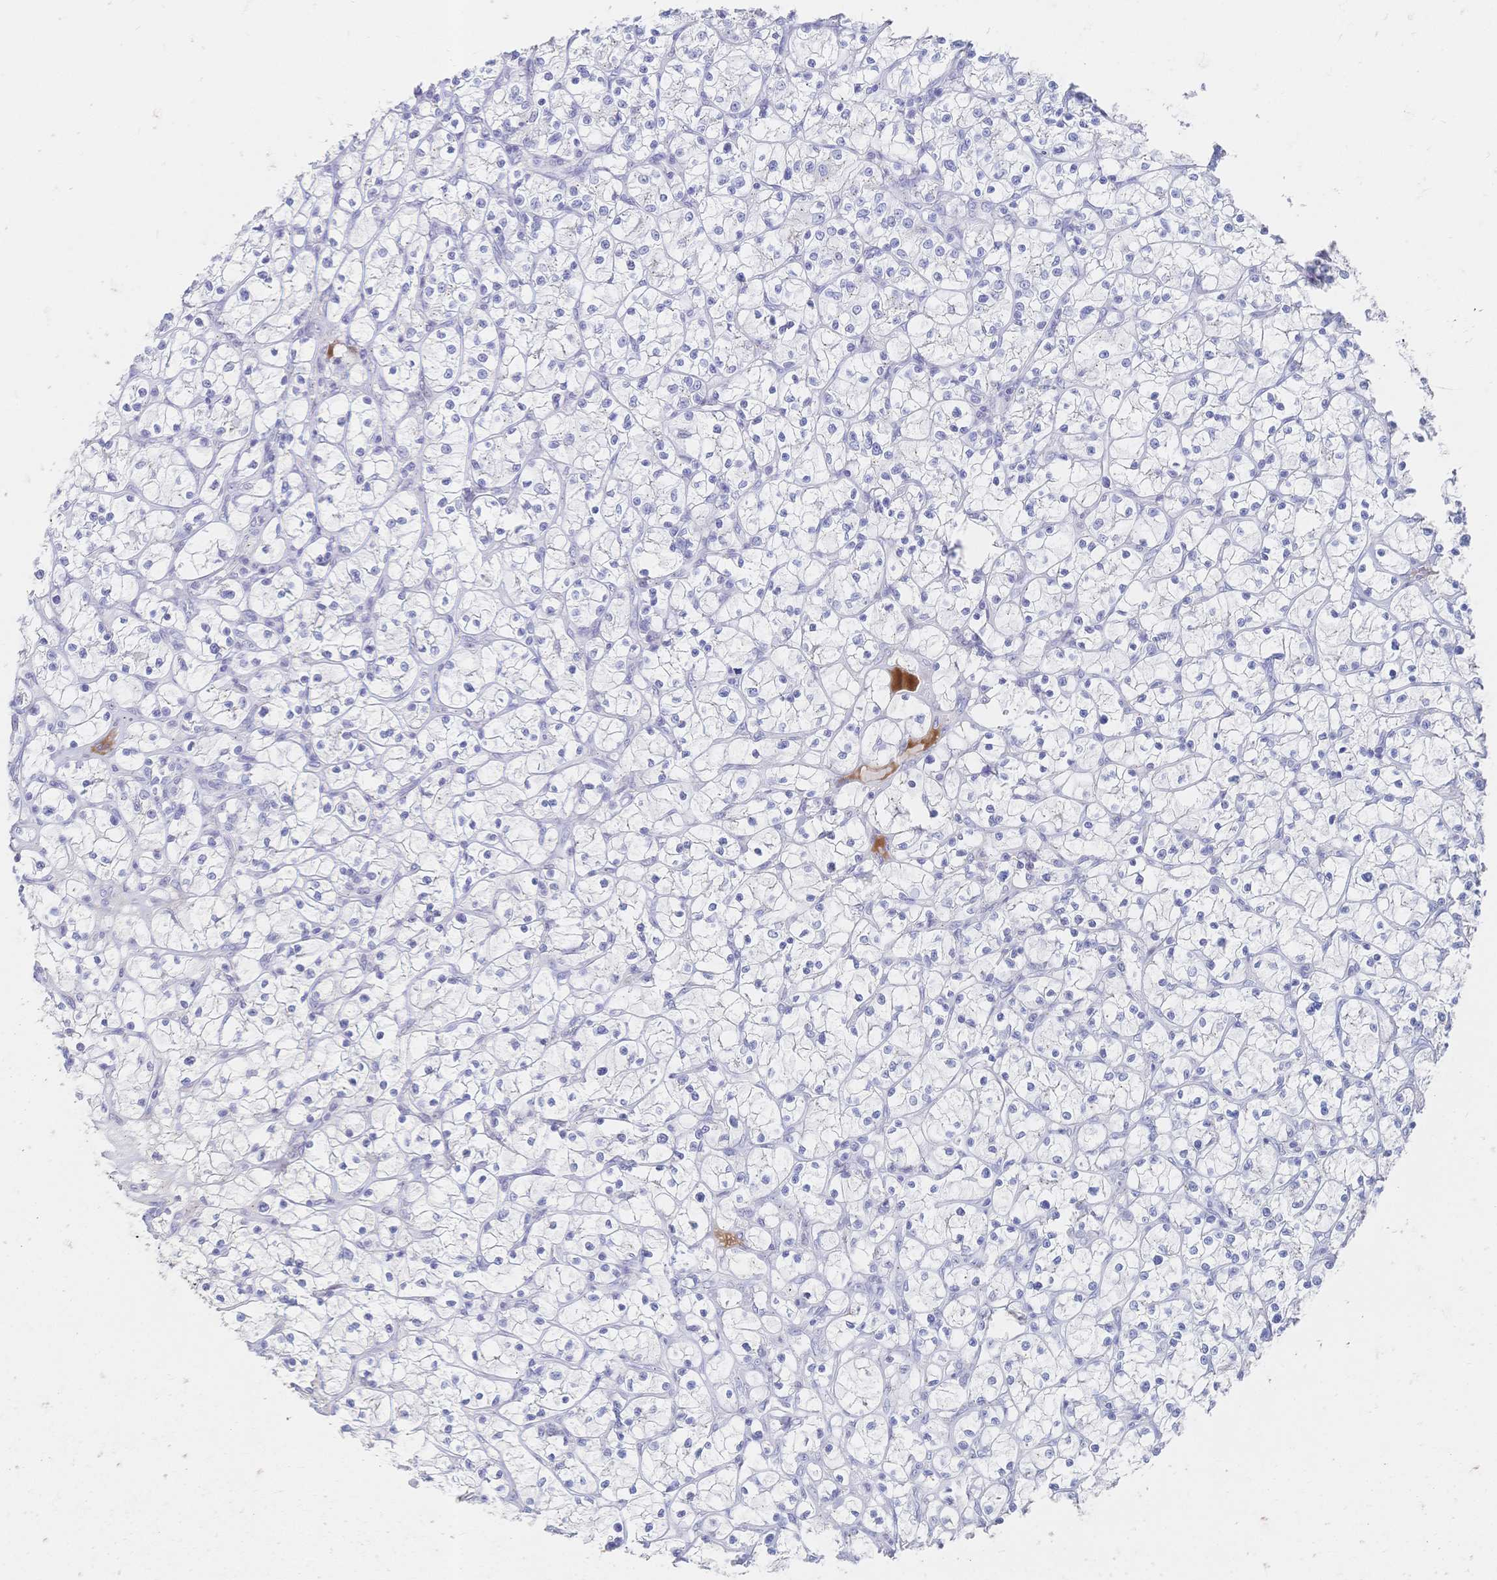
{"staining": {"intensity": "negative", "quantity": "none", "location": "none"}, "tissue": "renal cancer", "cell_type": "Tumor cells", "image_type": "cancer", "snomed": [{"axis": "morphology", "description": "Adenocarcinoma, NOS"}, {"axis": "topography", "description": "Kidney"}], "caption": "The image demonstrates no significant staining in tumor cells of renal cancer (adenocarcinoma). (DAB IHC visualized using brightfield microscopy, high magnification).", "gene": "PSORS1C2", "patient": {"sex": "female", "age": 64}}